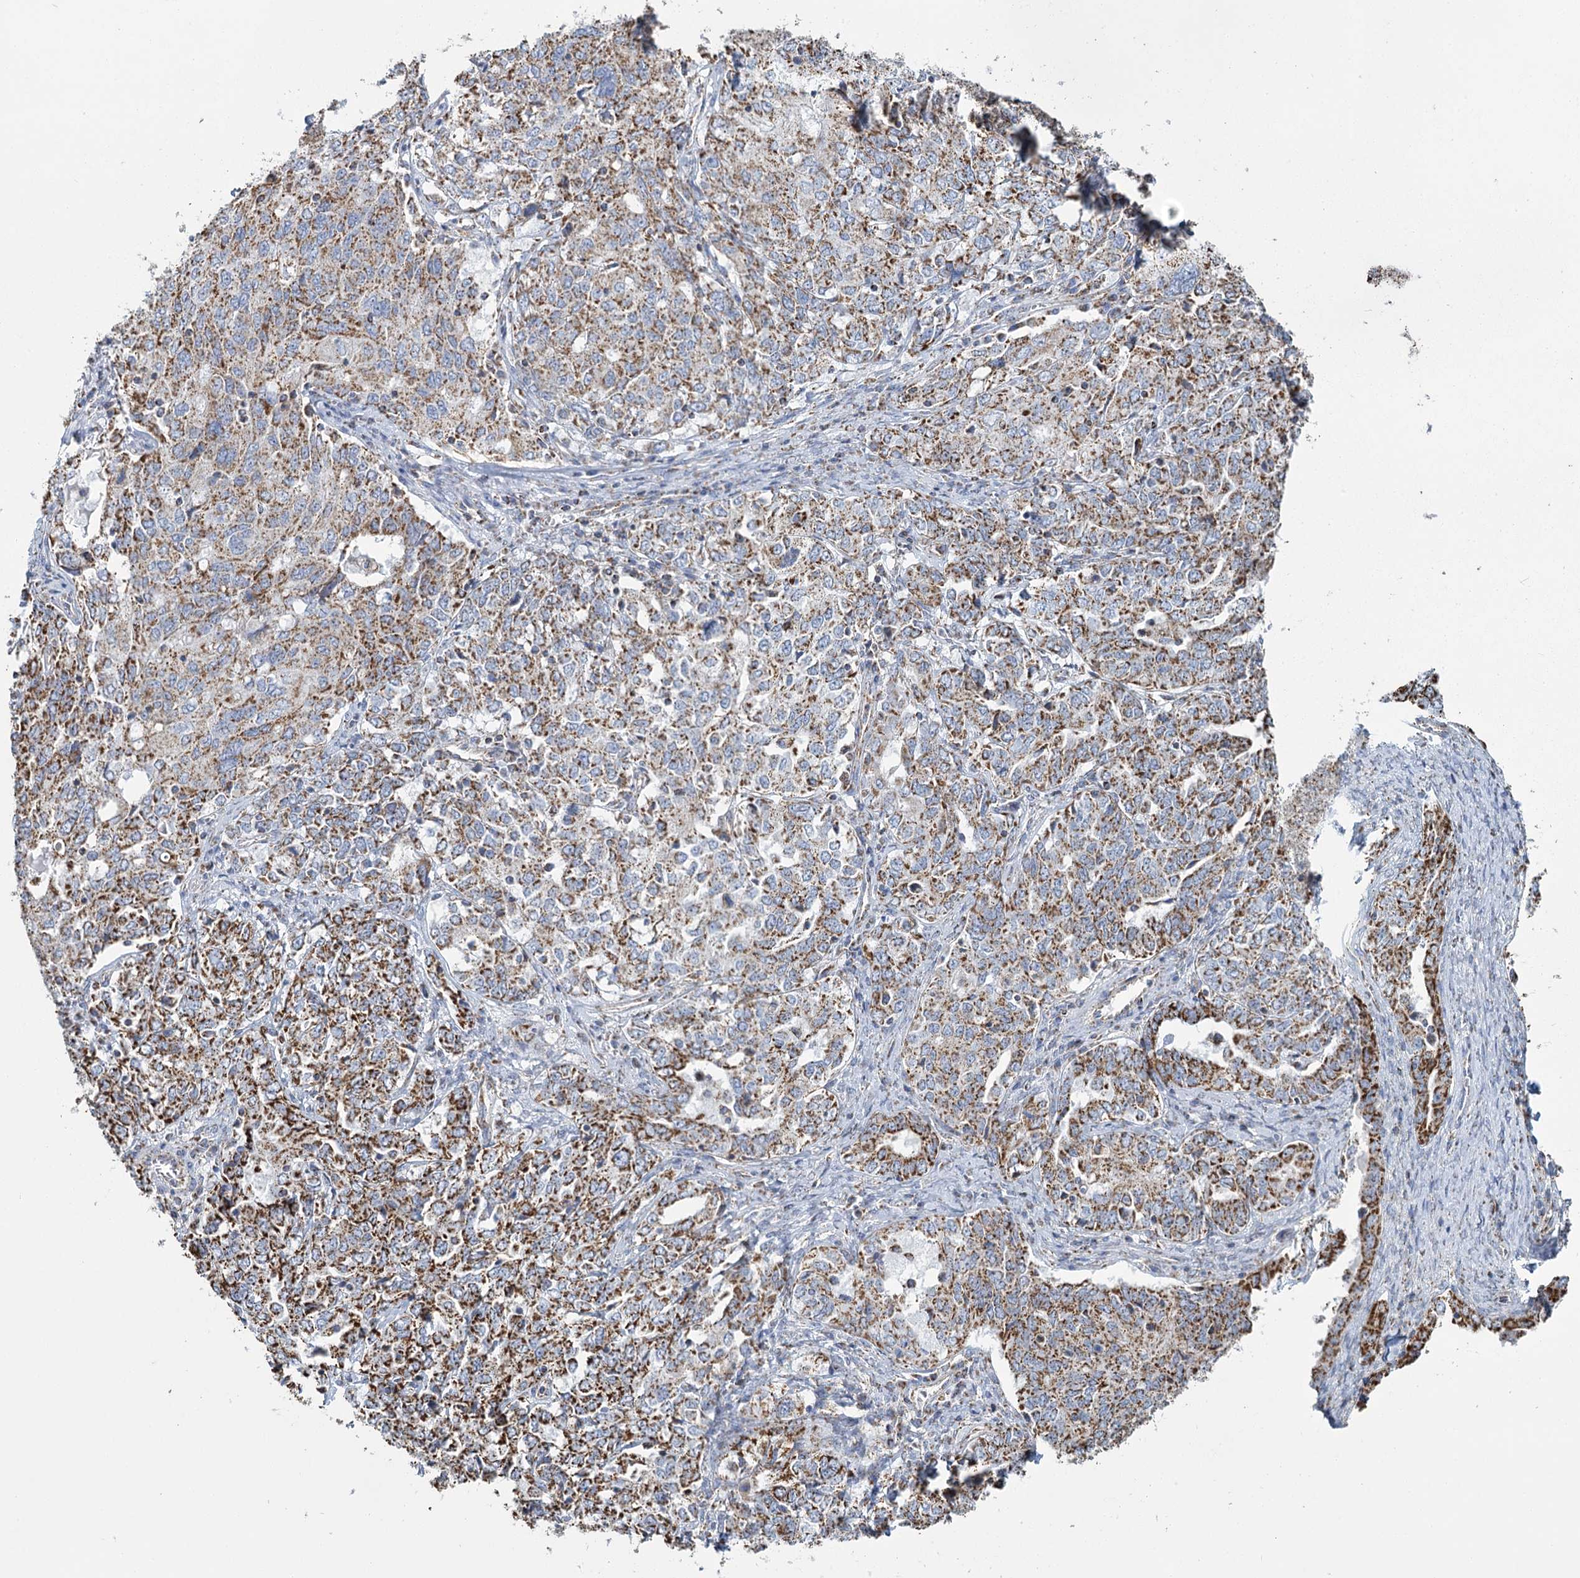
{"staining": {"intensity": "moderate", "quantity": ">75%", "location": "cytoplasmic/membranous"}, "tissue": "ovarian cancer", "cell_type": "Tumor cells", "image_type": "cancer", "snomed": [{"axis": "morphology", "description": "Carcinoma, endometroid"}, {"axis": "topography", "description": "Ovary"}], "caption": "Human ovarian cancer (endometroid carcinoma) stained with a brown dye exhibits moderate cytoplasmic/membranous positive positivity in approximately >75% of tumor cells.", "gene": "MRPL44", "patient": {"sex": "female", "age": 62}}